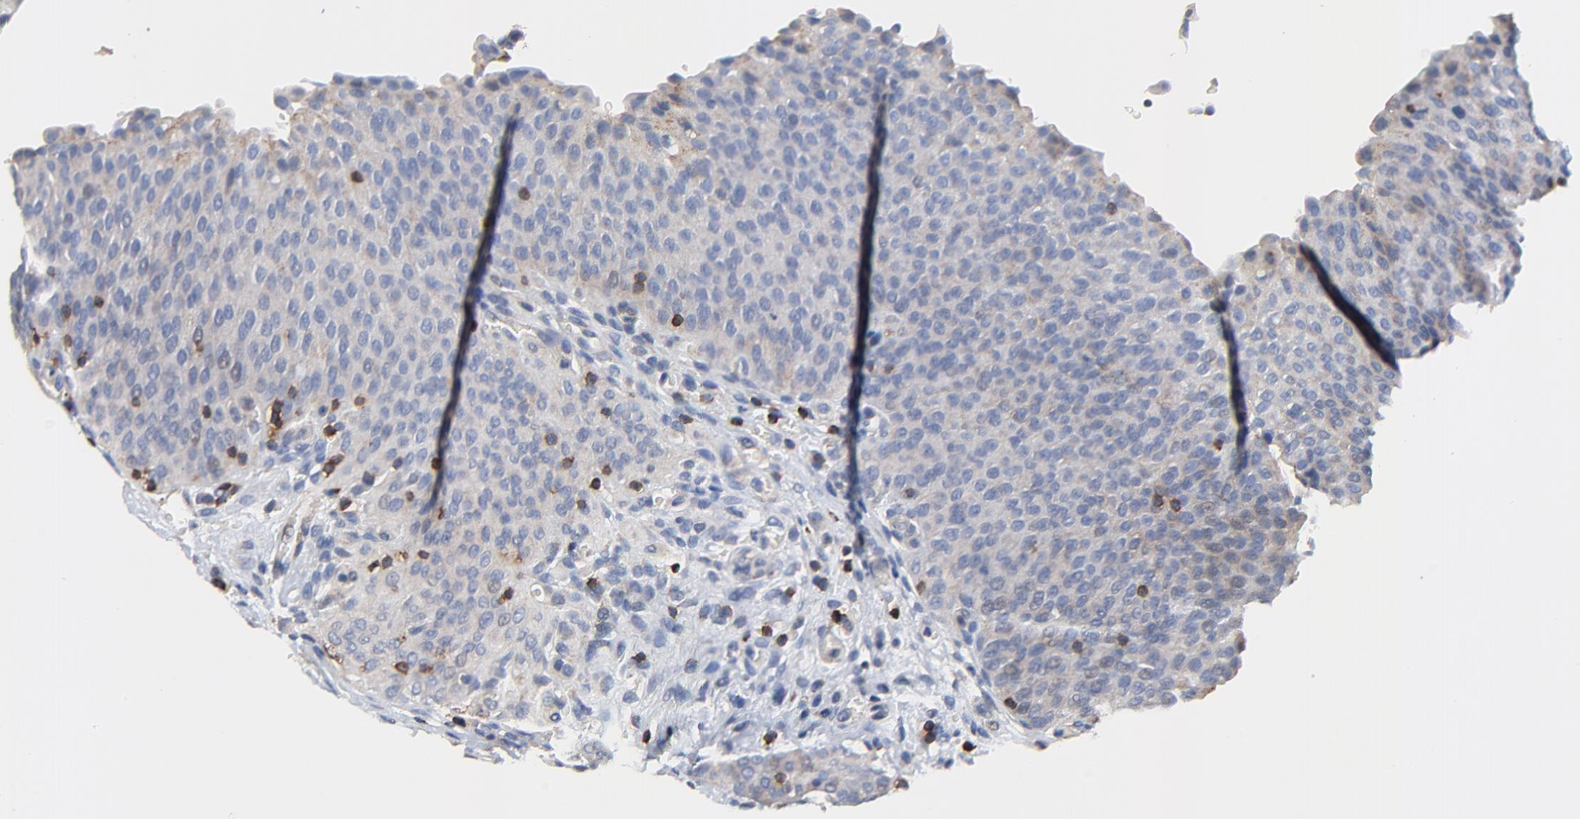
{"staining": {"intensity": "weak", "quantity": "<25%", "location": "cytoplasmic/membranous"}, "tissue": "urinary bladder", "cell_type": "Urothelial cells", "image_type": "normal", "snomed": [{"axis": "morphology", "description": "Normal tissue, NOS"}, {"axis": "morphology", "description": "Dysplasia, NOS"}, {"axis": "topography", "description": "Urinary bladder"}], "caption": "Immunohistochemical staining of normal human urinary bladder demonstrates no significant expression in urothelial cells. (DAB (3,3'-diaminobenzidine) immunohistochemistry visualized using brightfield microscopy, high magnification).", "gene": "SKAP1", "patient": {"sex": "male", "age": 35}}